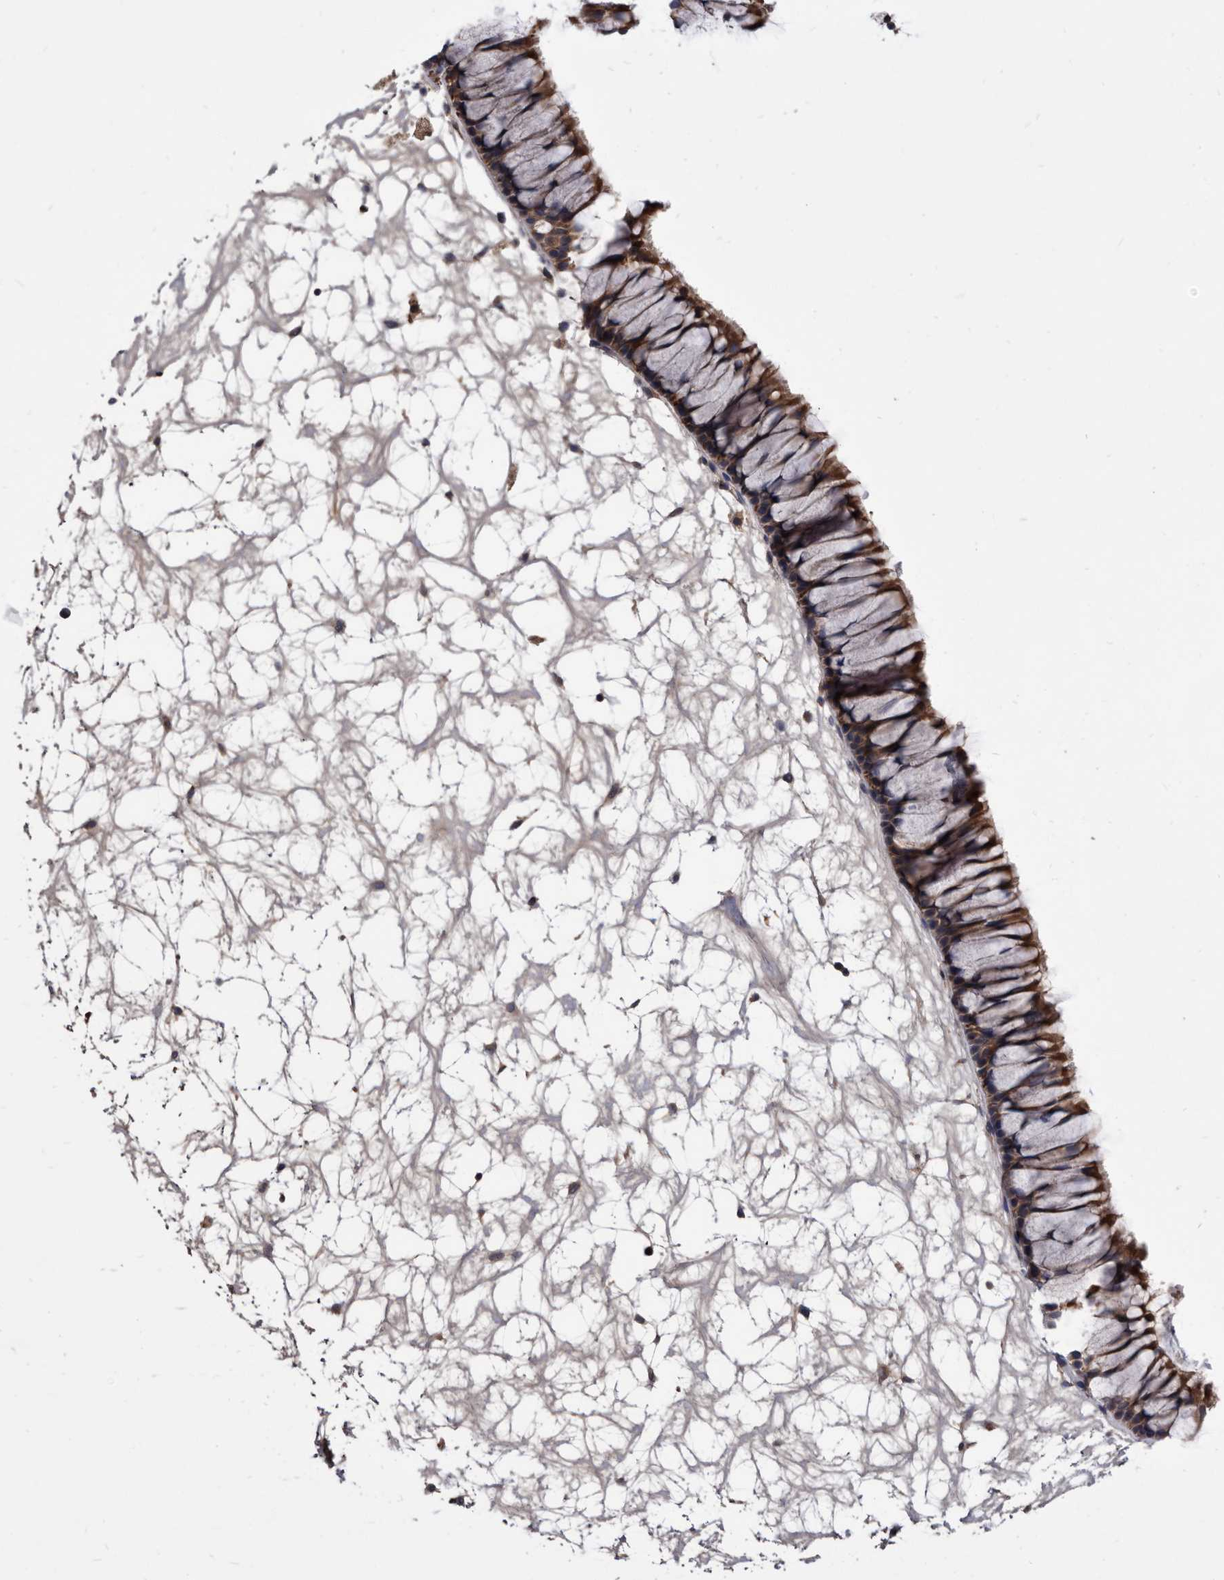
{"staining": {"intensity": "moderate", "quantity": ">75%", "location": "cytoplasmic/membranous"}, "tissue": "nasopharynx", "cell_type": "Respiratory epithelial cells", "image_type": "normal", "snomed": [{"axis": "morphology", "description": "Normal tissue, NOS"}, {"axis": "topography", "description": "Nasopharynx"}], "caption": "Immunohistochemical staining of normal human nasopharynx reveals moderate cytoplasmic/membranous protein expression in about >75% of respiratory epithelial cells. (Stains: DAB in brown, nuclei in blue, Microscopy: brightfield microscopy at high magnification).", "gene": "DTNBP1", "patient": {"sex": "male", "age": 64}}